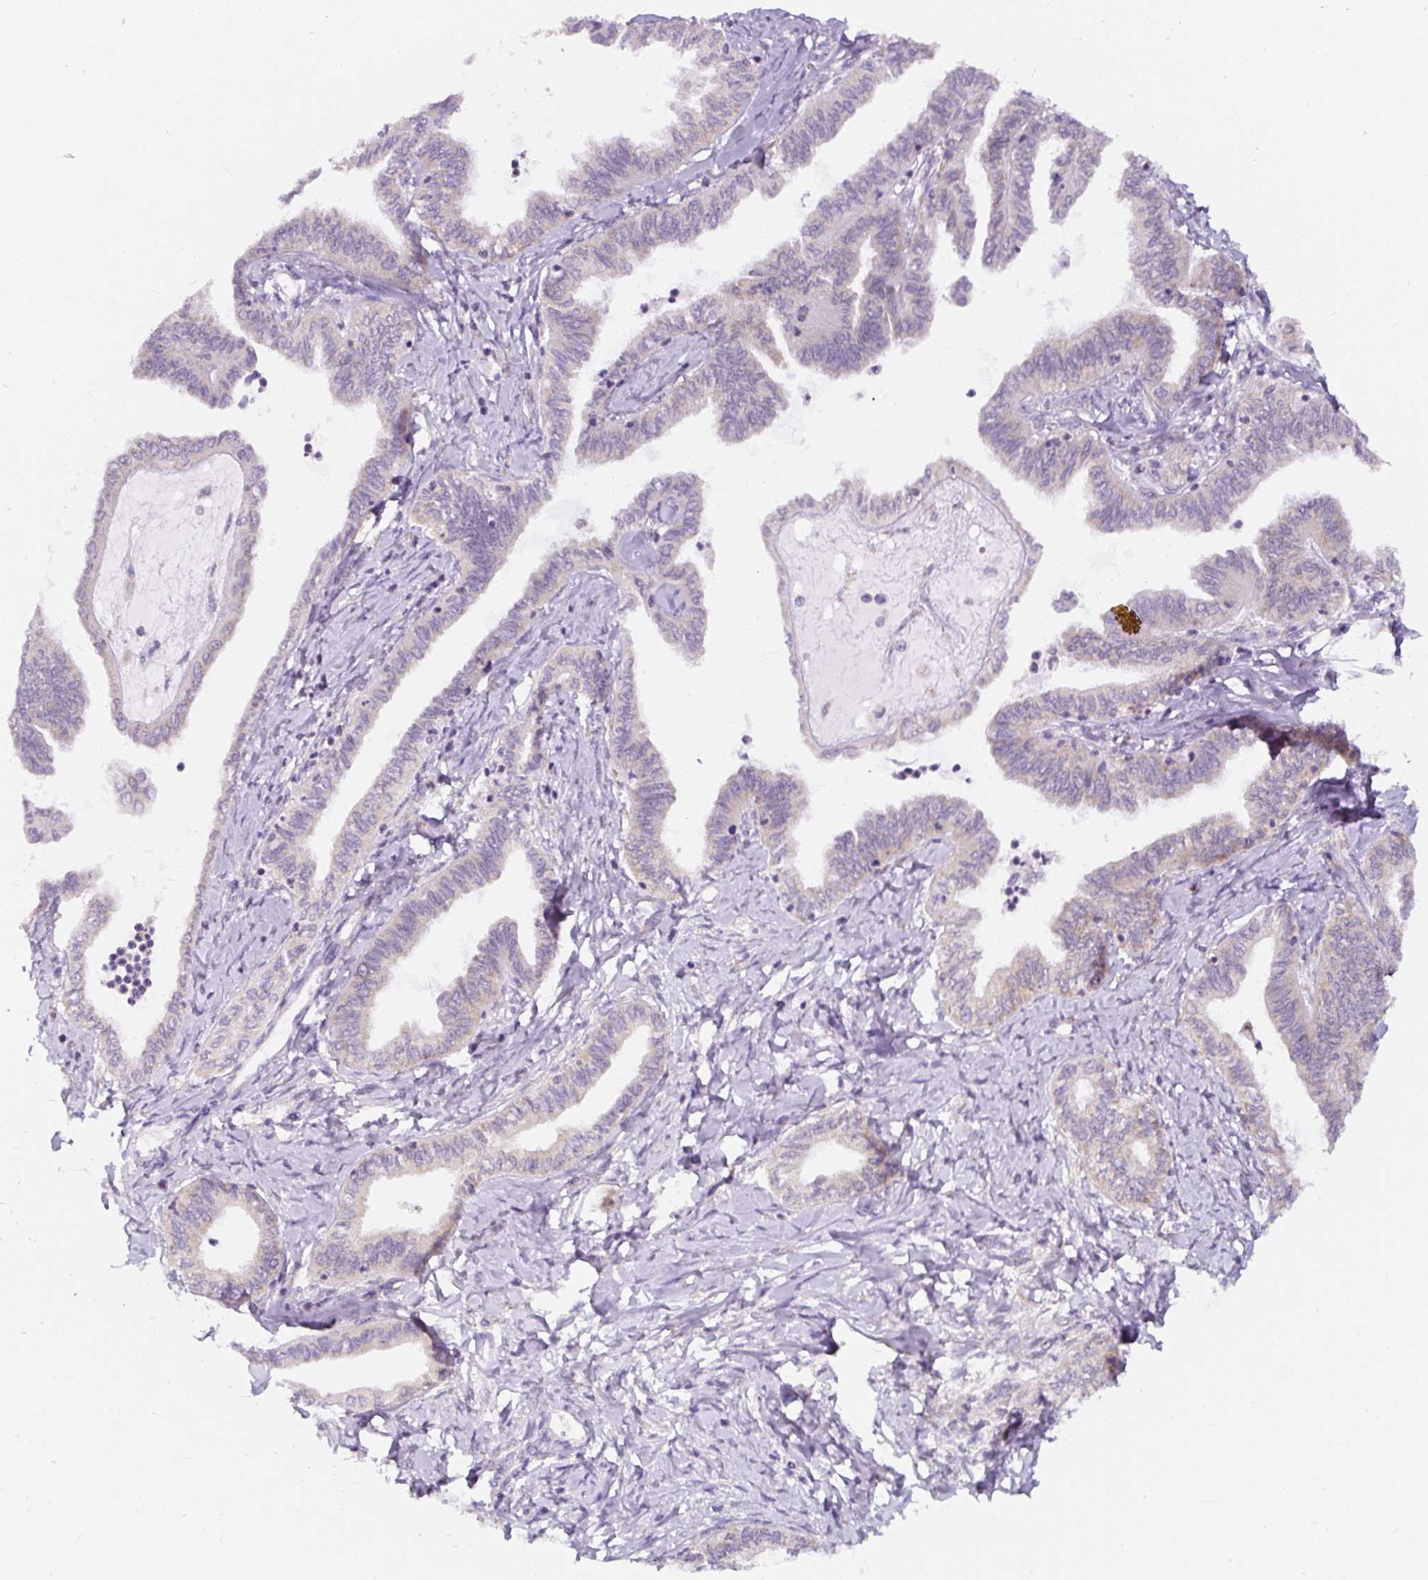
{"staining": {"intensity": "negative", "quantity": "none", "location": "none"}, "tissue": "ovarian cancer", "cell_type": "Tumor cells", "image_type": "cancer", "snomed": [{"axis": "morphology", "description": "Carcinoma, endometroid"}, {"axis": "topography", "description": "Ovary"}], "caption": "This is a micrograph of immunohistochemistry (IHC) staining of ovarian cancer, which shows no staining in tumor cells. Brightfield microscopy of immunohistochemistry (IHC) stained with DAB (3,3'-diaminobenzidine) (brown) and hematoxylin (blue), captured at high magnification.", "gene": "DDOST", "patient": {"sex": "female", "age": 70}}